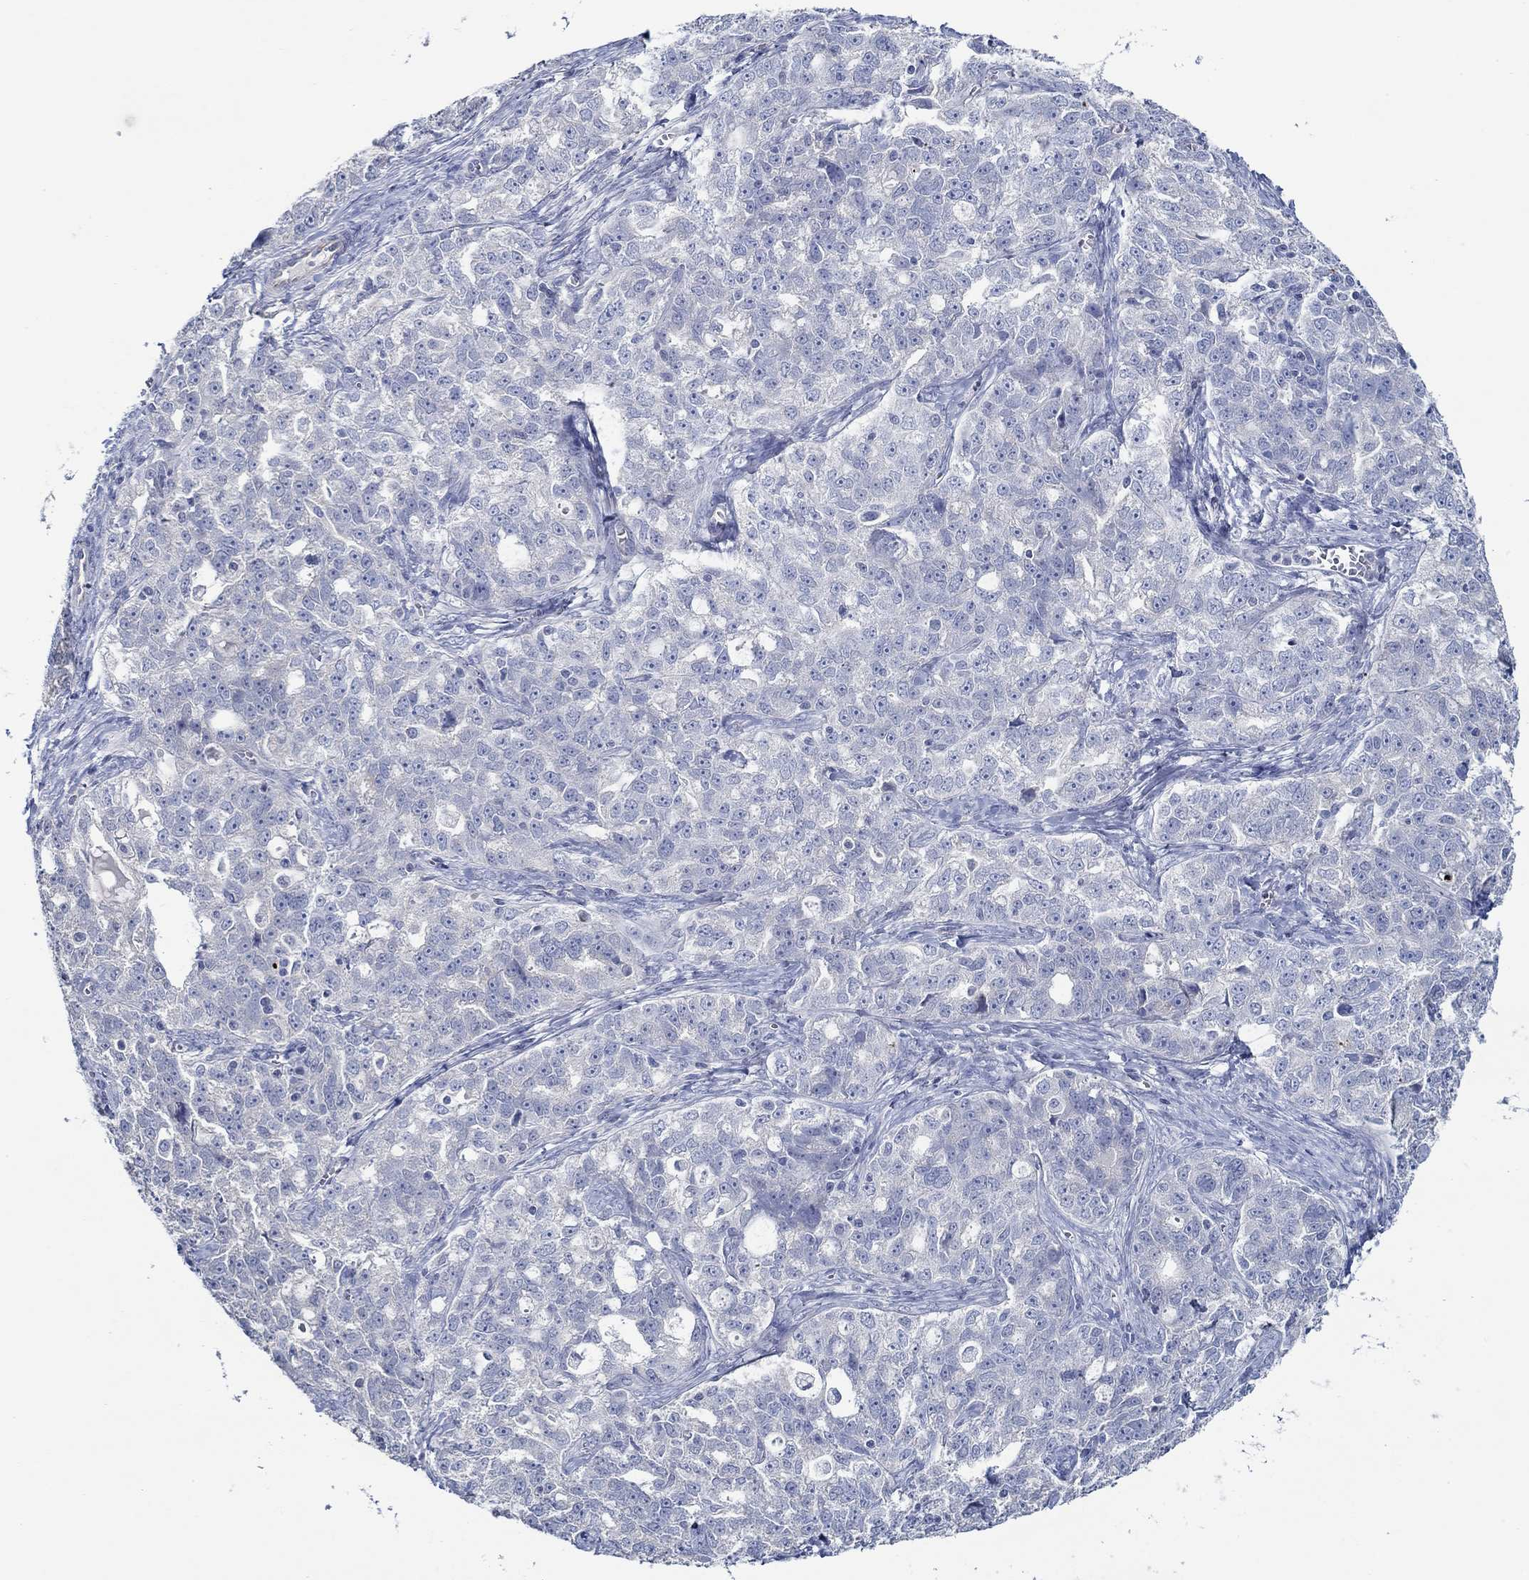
{"staining": {"intensity": "negative", "quantity": "none", "location": "none"}, "tissue": "ovarian cancer", "cell_type": "Tumor cells", "image_type": "cancer", "snomed": [{"axis": "morphology", "description": "Cystadenocarcinoma, serous, NOS"}, {"axis": "topography", "description": "Ovary"}], "caption": "A high-resolution photomicrograph shows IHC staining of ovarian cancer (serous cystadenocarcinoma), which reveals no significant expression in tumor cells.", "gene": "GJA5", "patient": {"sex": "female", "age": 51}}